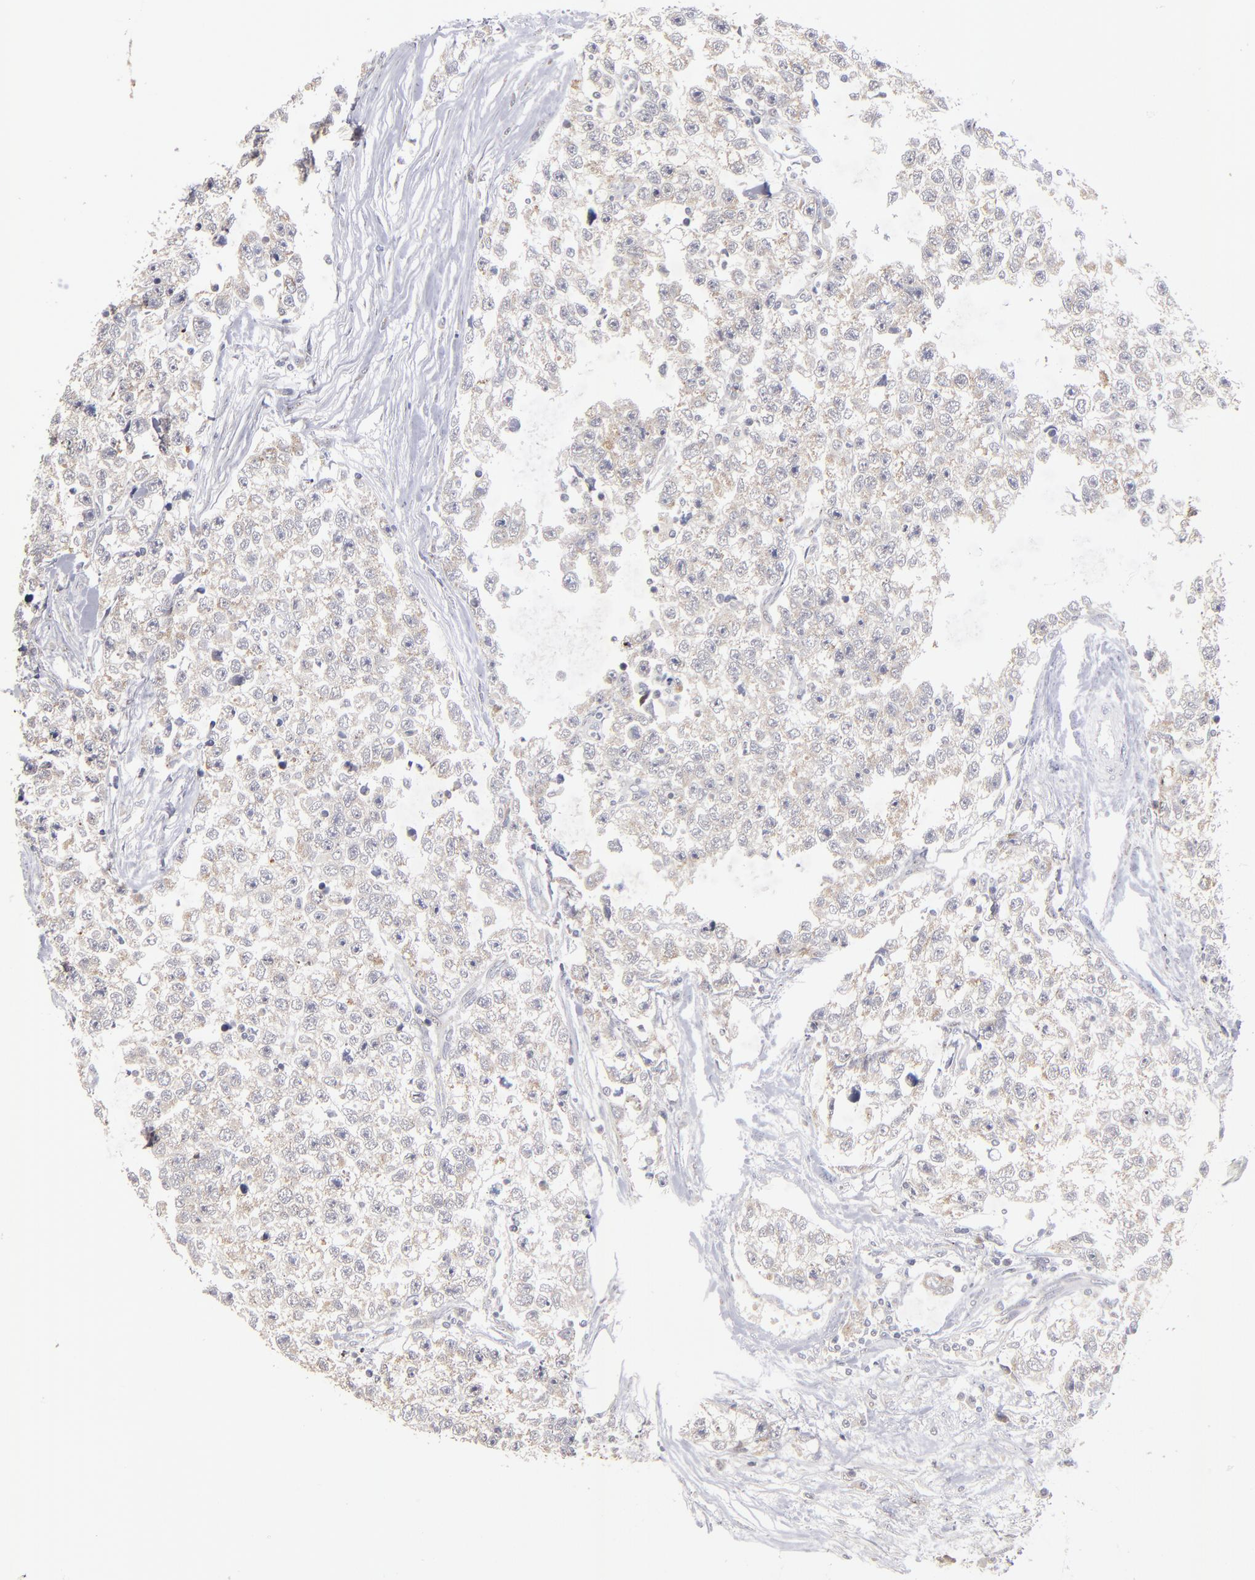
{"staining": {"intensity": "weak", "quantity": "<25%", "location": "cytoplasmic/membranous"}, "tissue": "testis cancer", "cell_type": "Tumor cells", "image_type": "cancer", "snomed": [{"axis": "morphology", "description": "Seminoma, NOS"}, {"axis": "morphology", "description": "Carcinoma, Embryonal, NOS"}, {"axis": "topography", "description": "Testis"}], "caption": "The IHC photomicrograph has no significant staining in tumor cells of testis cancer (seminoma) tissue.", "gene": "EXD2", "patient": {"sex": "male", "age": 30}}